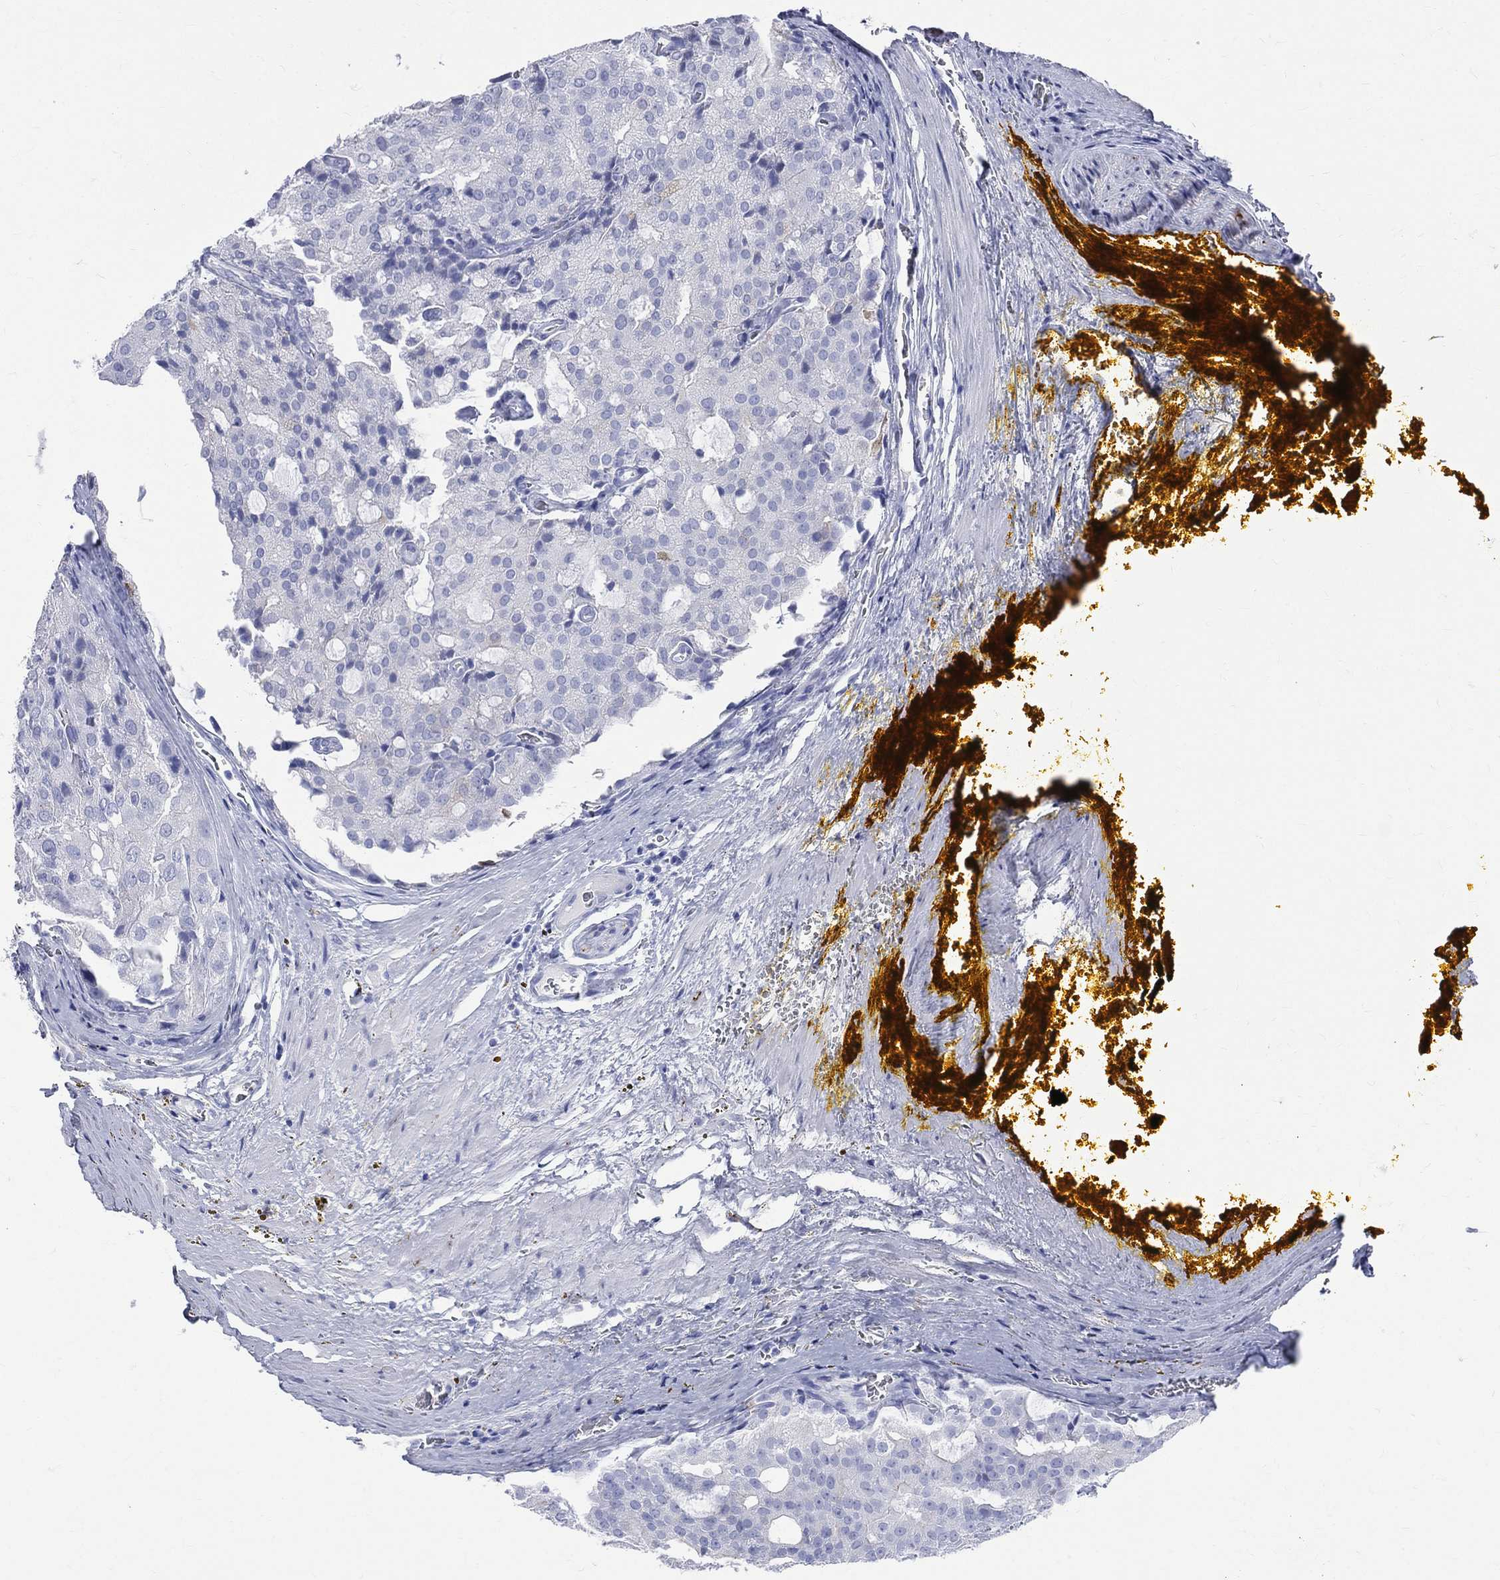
{"staining": {"intensity": "negative", "quantity": "none", "location": "none"}, "tissue": "prostate cancer", "cell_type": "Tumor cells", "image_type": "cancer", "snomed": [{"axis": "morphology", "description": "Adenocarcinoma, NOS"}, {"axis": "topography", "description": "Prostate and seminal vesicle, NOS"}, {"axis": "topography", "description": "Prostate"}], "caption": "An IHC micrograph of prostate adenocarcinoma is shown. There is no staining in tumor cells of prostate adenocarcinoma. (Stains: DAB (3,3'-diaminobenzidine) immunohistochemistry (IHC) with hematoxylin counter stain, Microscopy: brightfield microscopy at high magnification).", "gene": "SYP", "patient": {"sex": "male", "age": 67}}